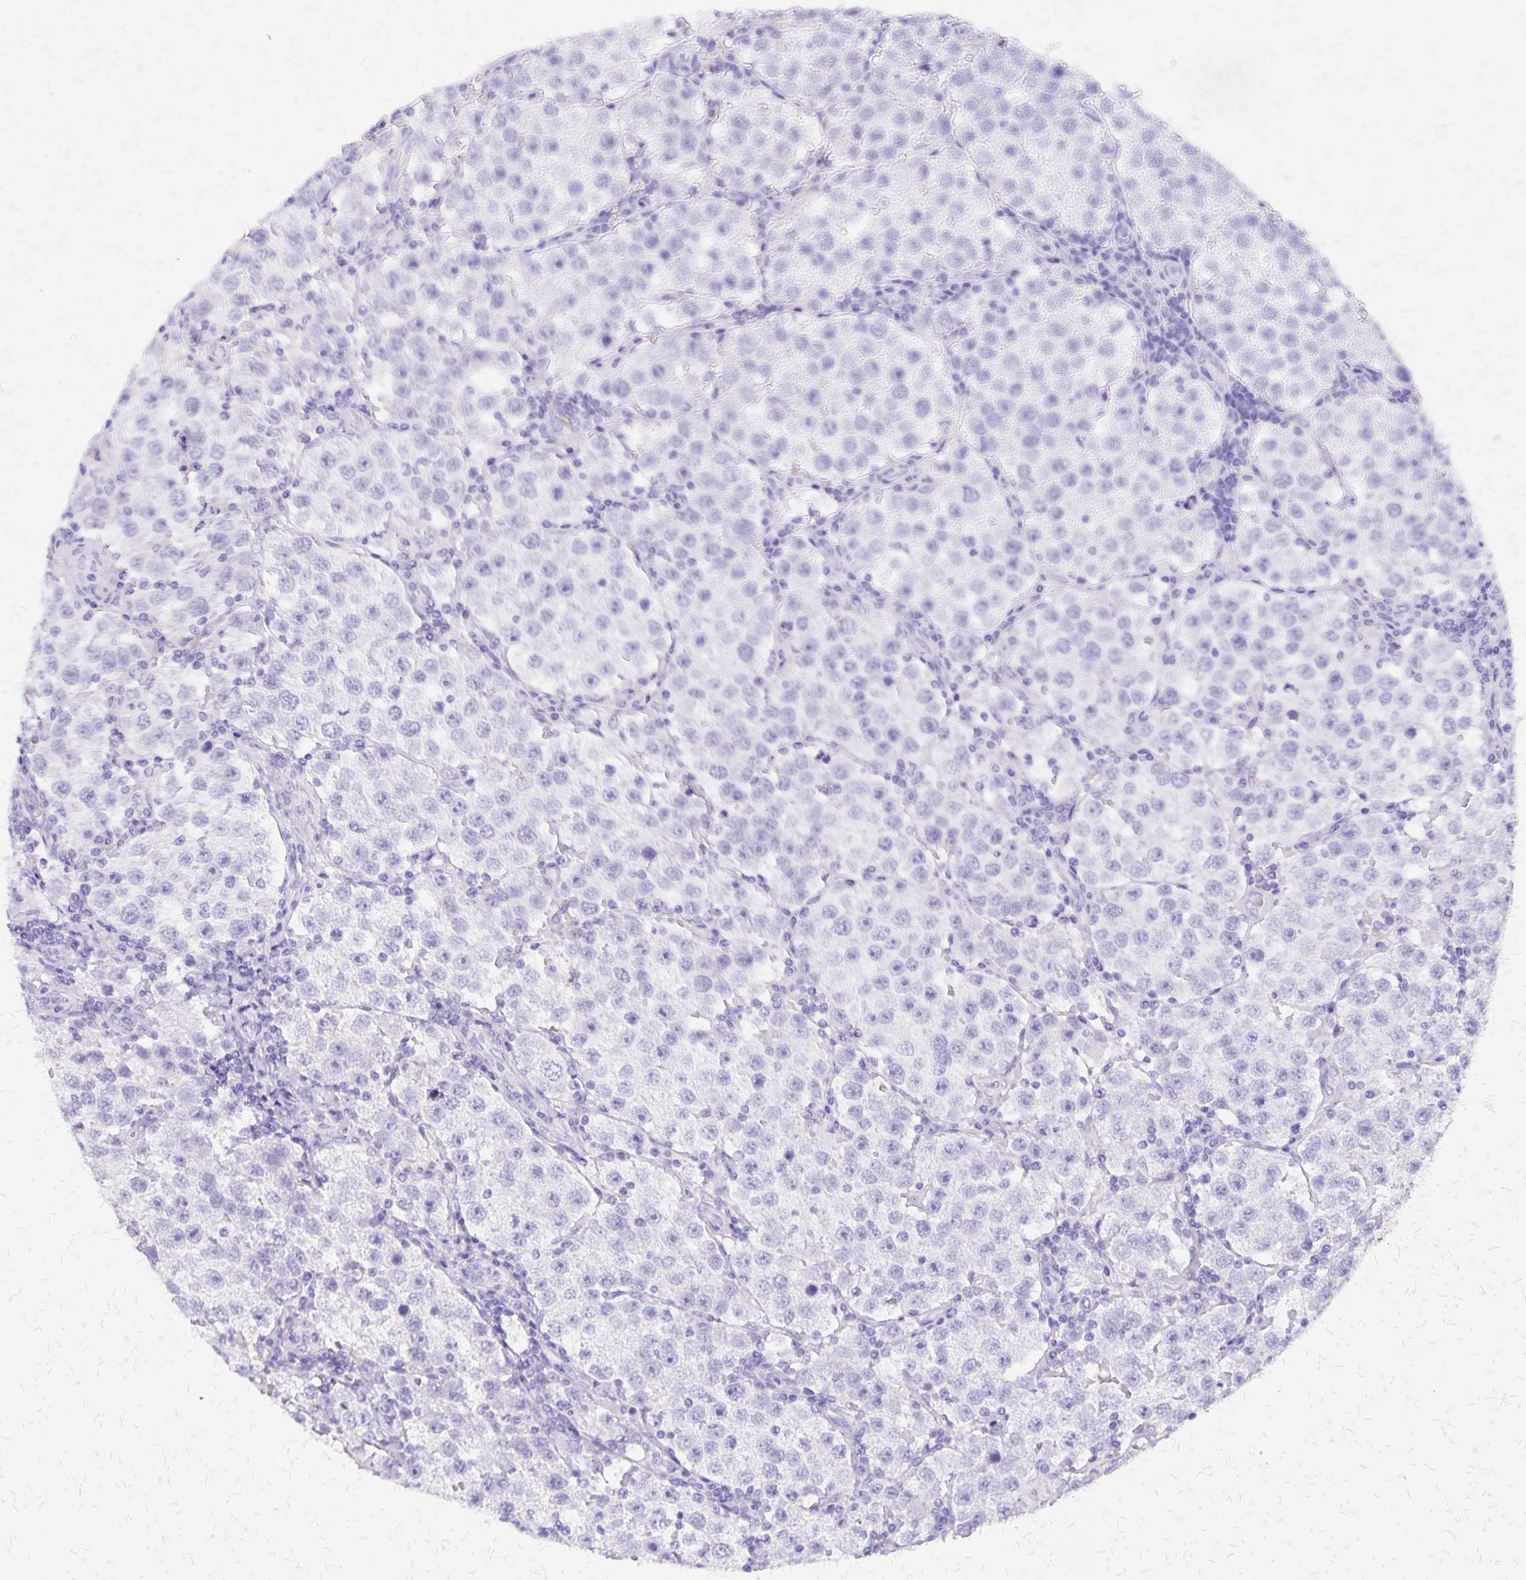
{"staining": {"intensity": "negative", "quantity": "none", "location": "none"}, "tissue": "testis cancer", "cell_type": "Tumor cells", "image_type": "cancer", "snomed": [{"axis": "morphology", "description": "Seminoma, NOS"}, {"axis": "topography", "description": "Testis"}], "caption": "Immunohistochemistry (IHC) of human testis cancer shows no positivity in tumor cells.", "gene": "SLC13A2", "patient": {"sex": "male", "age": 37}}